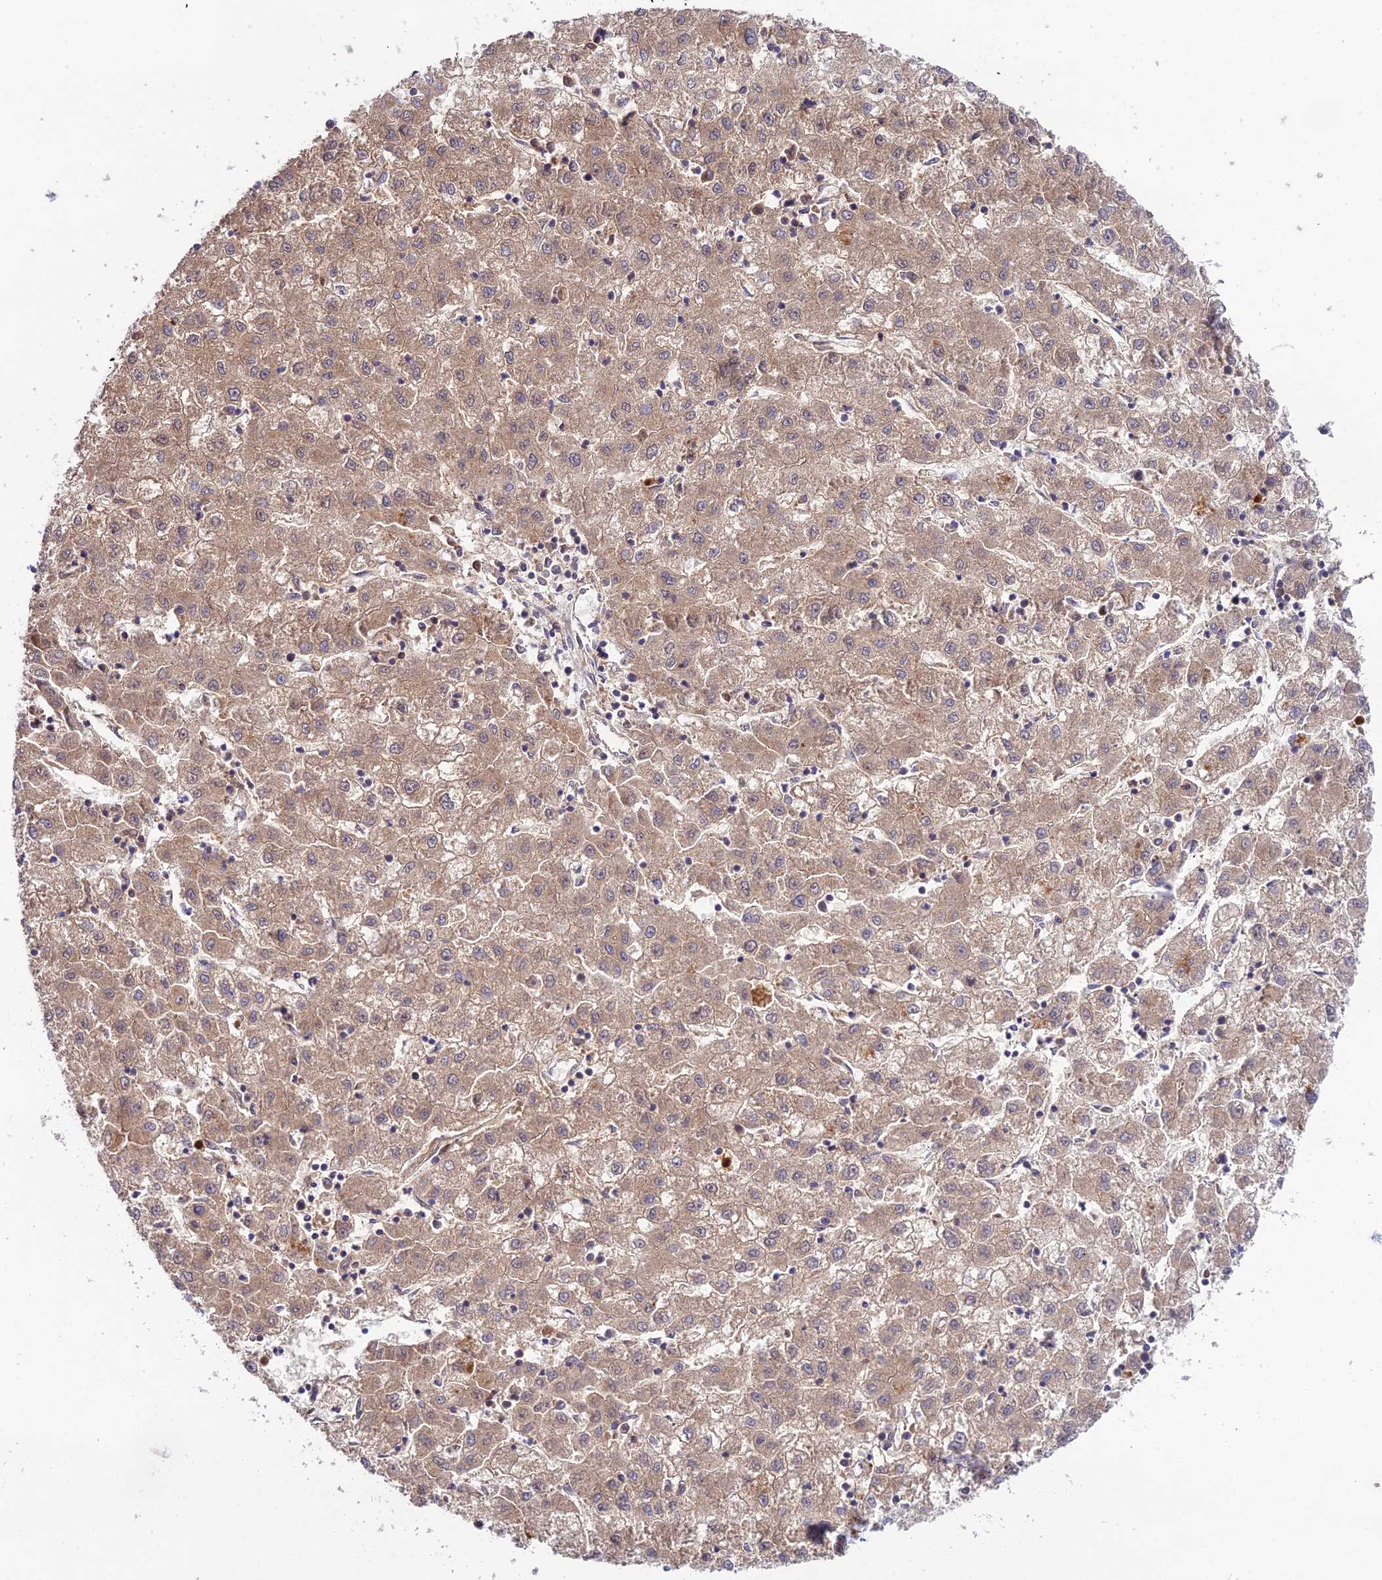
{"staining": {"intensity": "moderate", "quantity": ">75%", "location": "cytoplasmic/membranous"}, "tissue": "liver cancer", "cell_type": "Tumor cells", "image_type": "cancer", "snomed": [{"axis": "morphology", "description": "Carcinoma, Hepatocellular, NOS"}, {"axis": "topography", "description": "Liver"}], "caption": "This histopathology image shows immunohistochemistry staining of human hepatocellular carcinoma (liver), with medium moderate cytoplasmic/membranous staining in about >75% of tumor cells.", "gene": "EID2", "patient": {"sex": "male", "age": 72}}